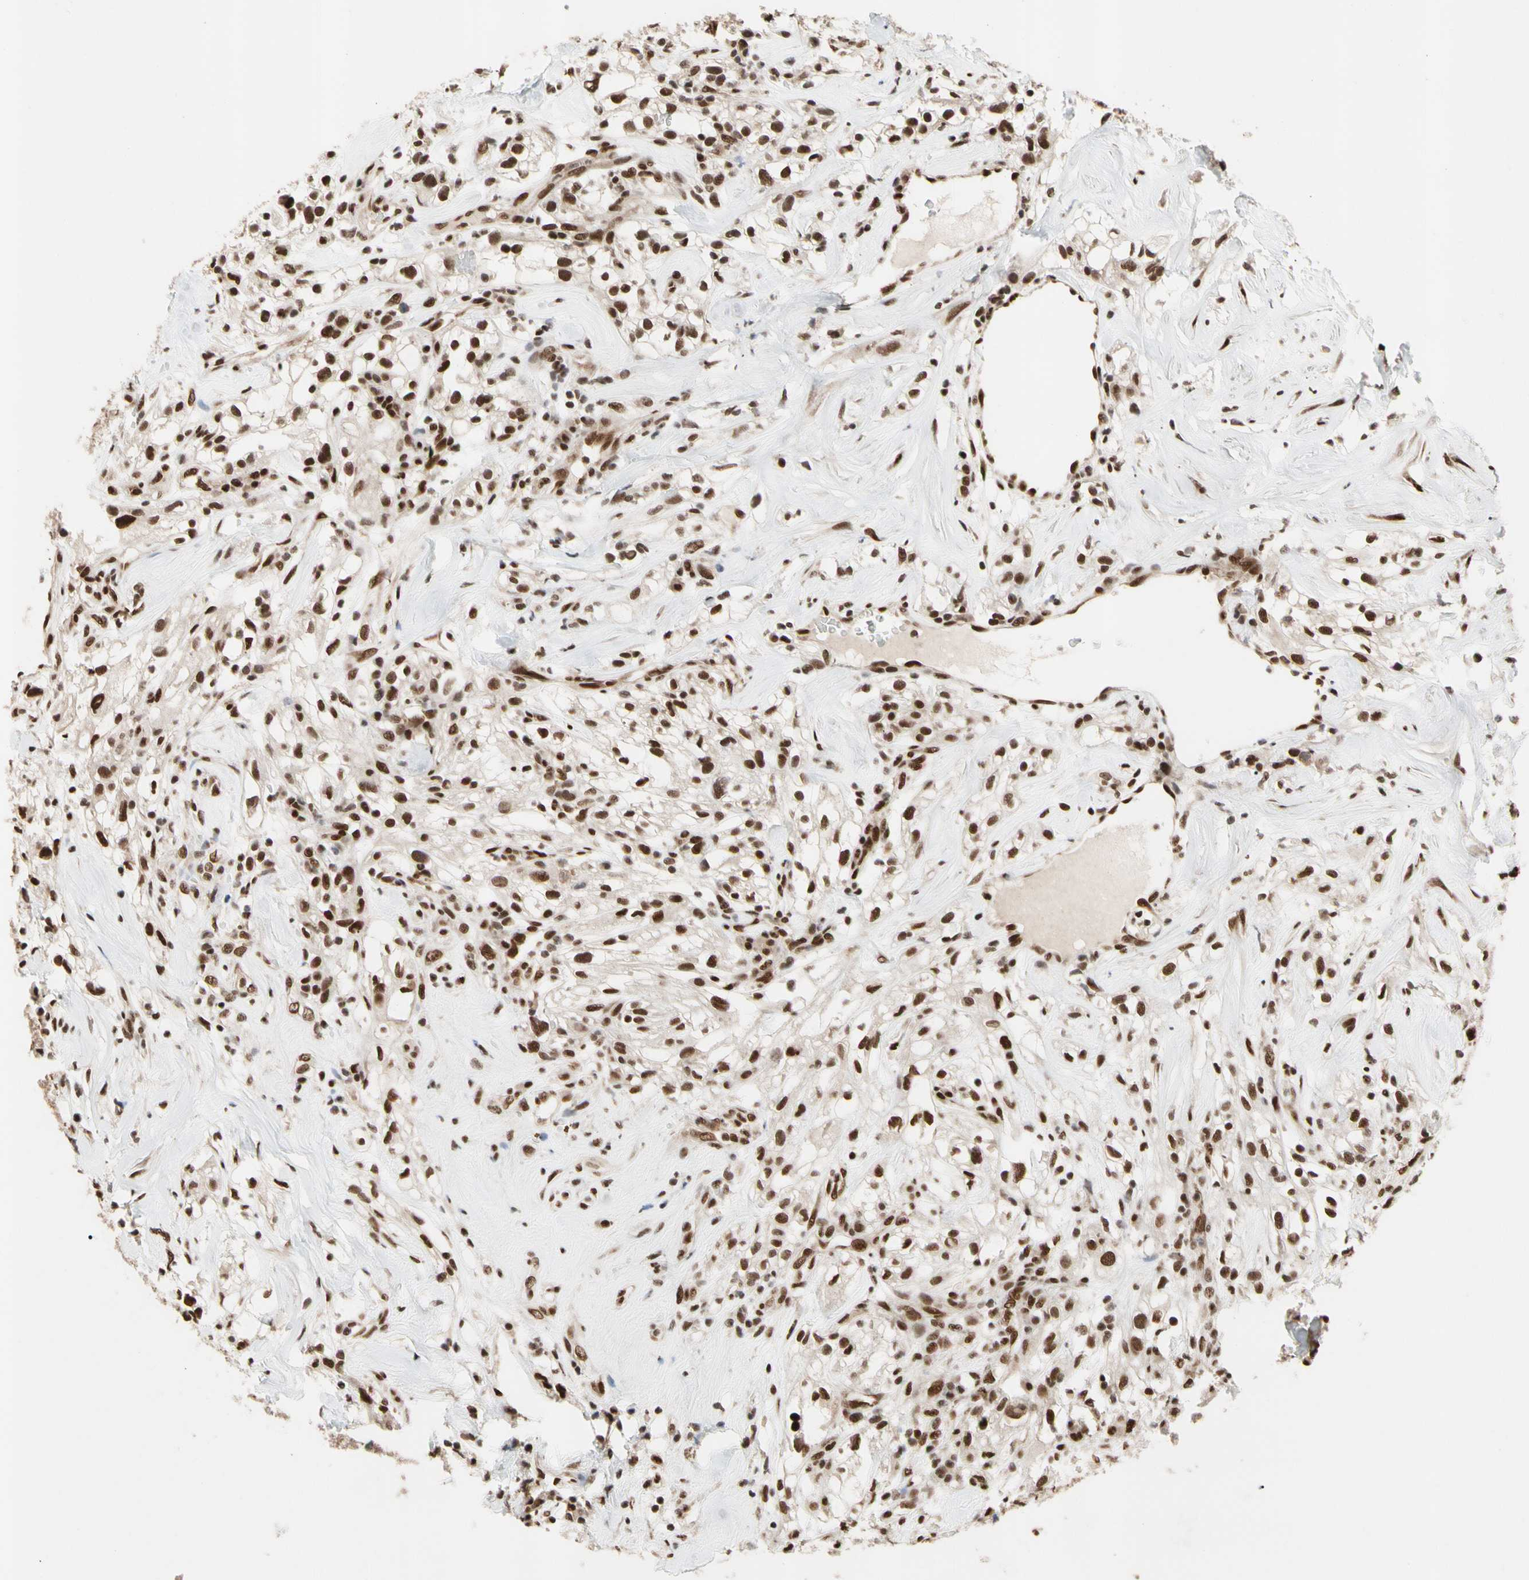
{"staining": {"intensity": "strong", "quantity": ">75%", "location": "nuclear"}, "tissue": "renal cancer", "cell_type": "Tumor cells", "image_type": "cancer", "snomed": [{"axis": "morphology", "description": "Adenocarcinoma, NOS"}, {"axis": "topography", "description": "Kidney"}], "caption": "Protein expression analysis of human adenocarcinoma (renal) reveals strong nuclear staining in approximately >75% of tumor cells. (brown staining indicates protein expression, while blue staining denotes nuclei).", "gene": "FAM98B", "patient": {"sex": "female", "age": 60}}